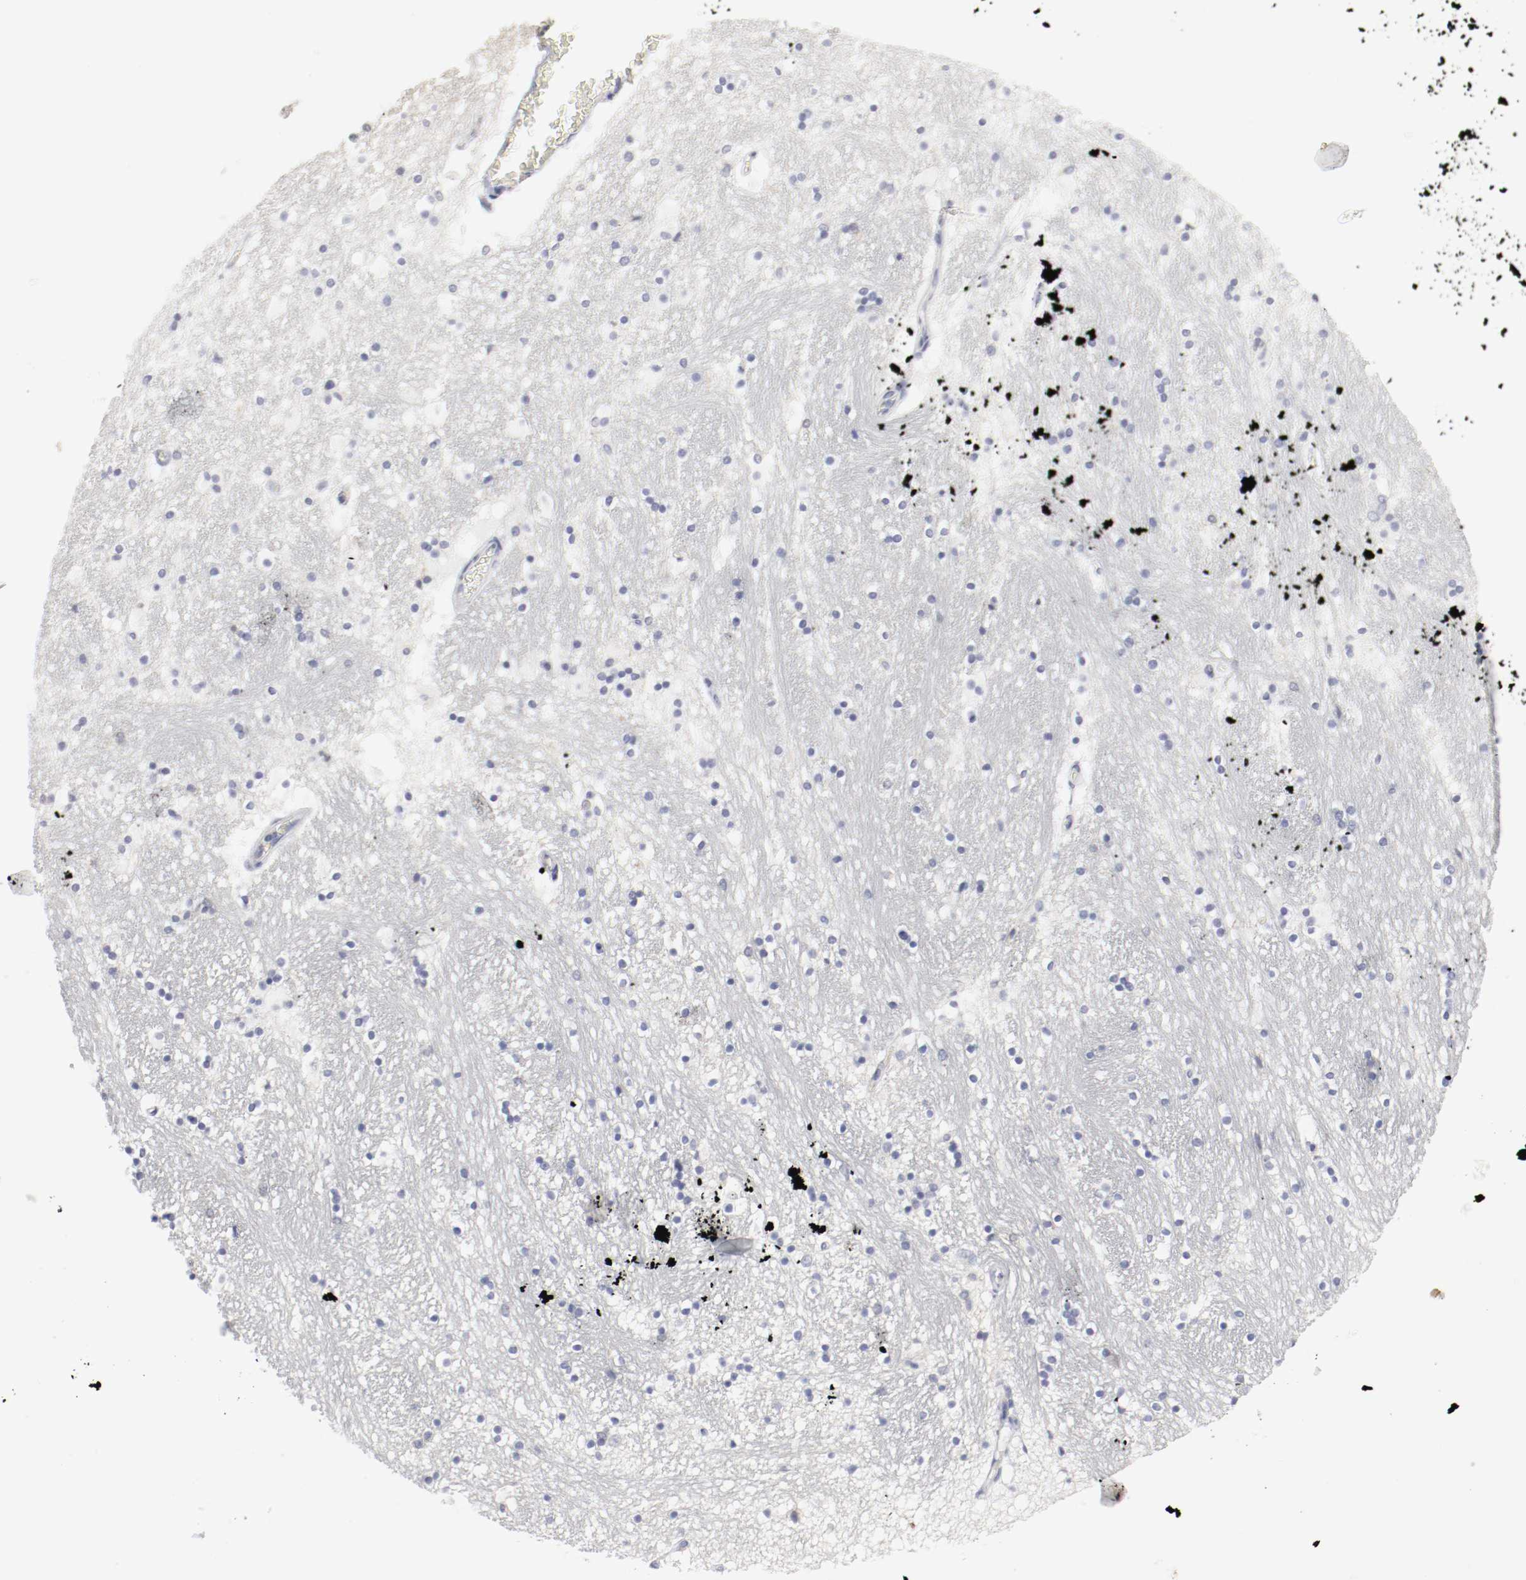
{"staining": {"intensity": "negative", "quantity": "none", "location": "none"}, "tissue": "hippocampus", "cell_type": "Glial cells", "image_type": "normal", "snomed": [{"axis": "morphology", "description": "Normal tissue, NOS"}, {"axis": "topography", "description": "Hippocampus"}], "caption": "Immunohistochemistry (IHC) histopathology image of unremarkable hippocampus stained for a protein (brown), which demonstrates no positivity in glial cells.", "gene": "ITGAX", "patient": {"sex": "male", "age": 45}}